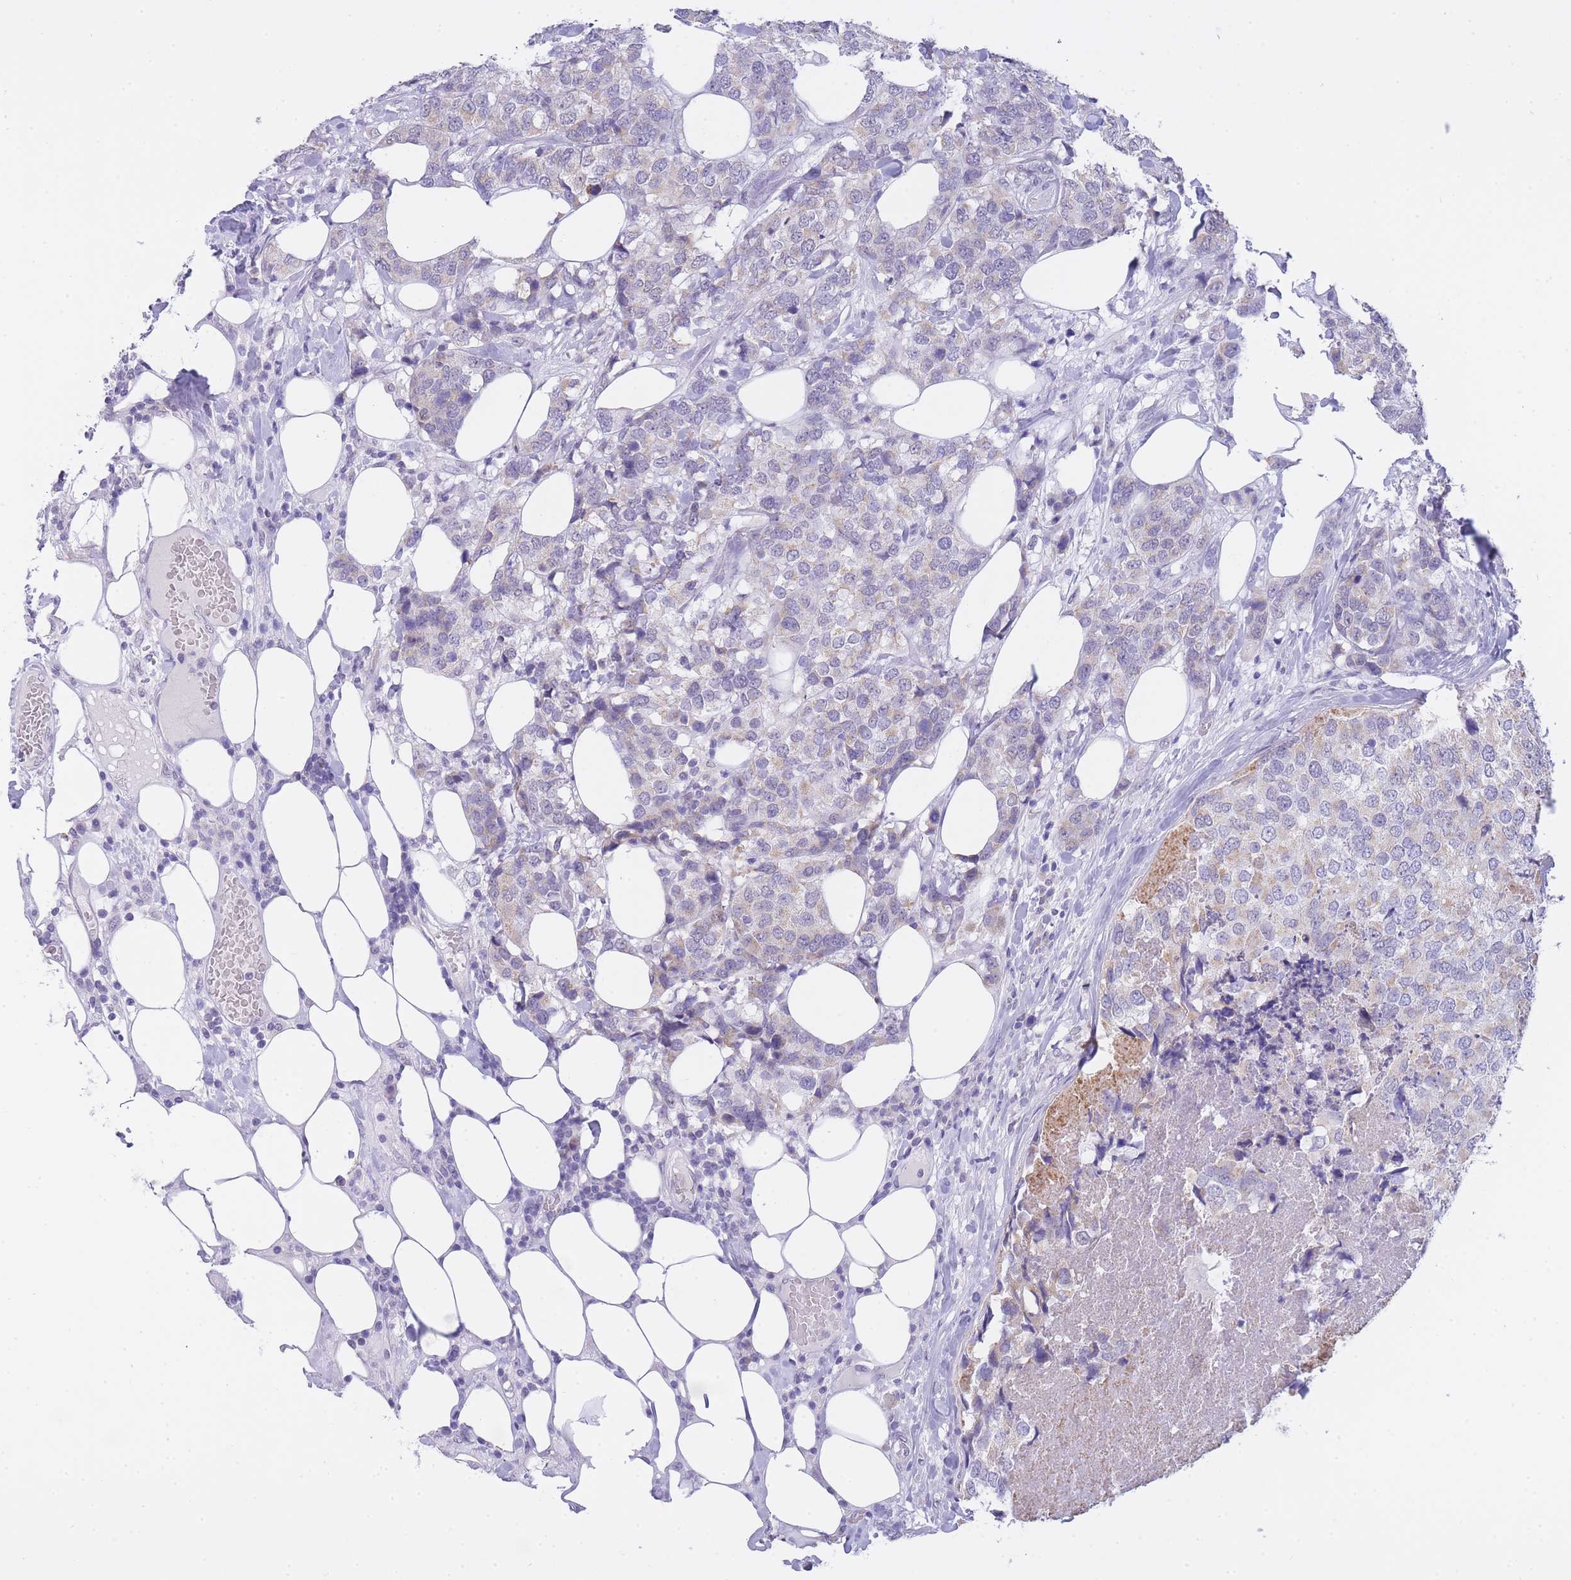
{"staining": {"intensity": "moderate", "quantity": "<25%", "location": "cytoplasmic/membranous"}, "tissue": "breast cancer", "cell_type": "Tumor cells", "image_type": "cancer", "snomed": [{"axis": "morphology", "description": "Lobular carcinoma"}, {"axis": "topography", "description": "Breast"}], "caption": "This micrograph demonstrates IHC staining of human breast cancer, with low moderate cytoplasmic/membranous positivity in approximately <25% of tumor cells.", "gene": "FRAT2", "patient": {"sex": "female", "age": 59}}